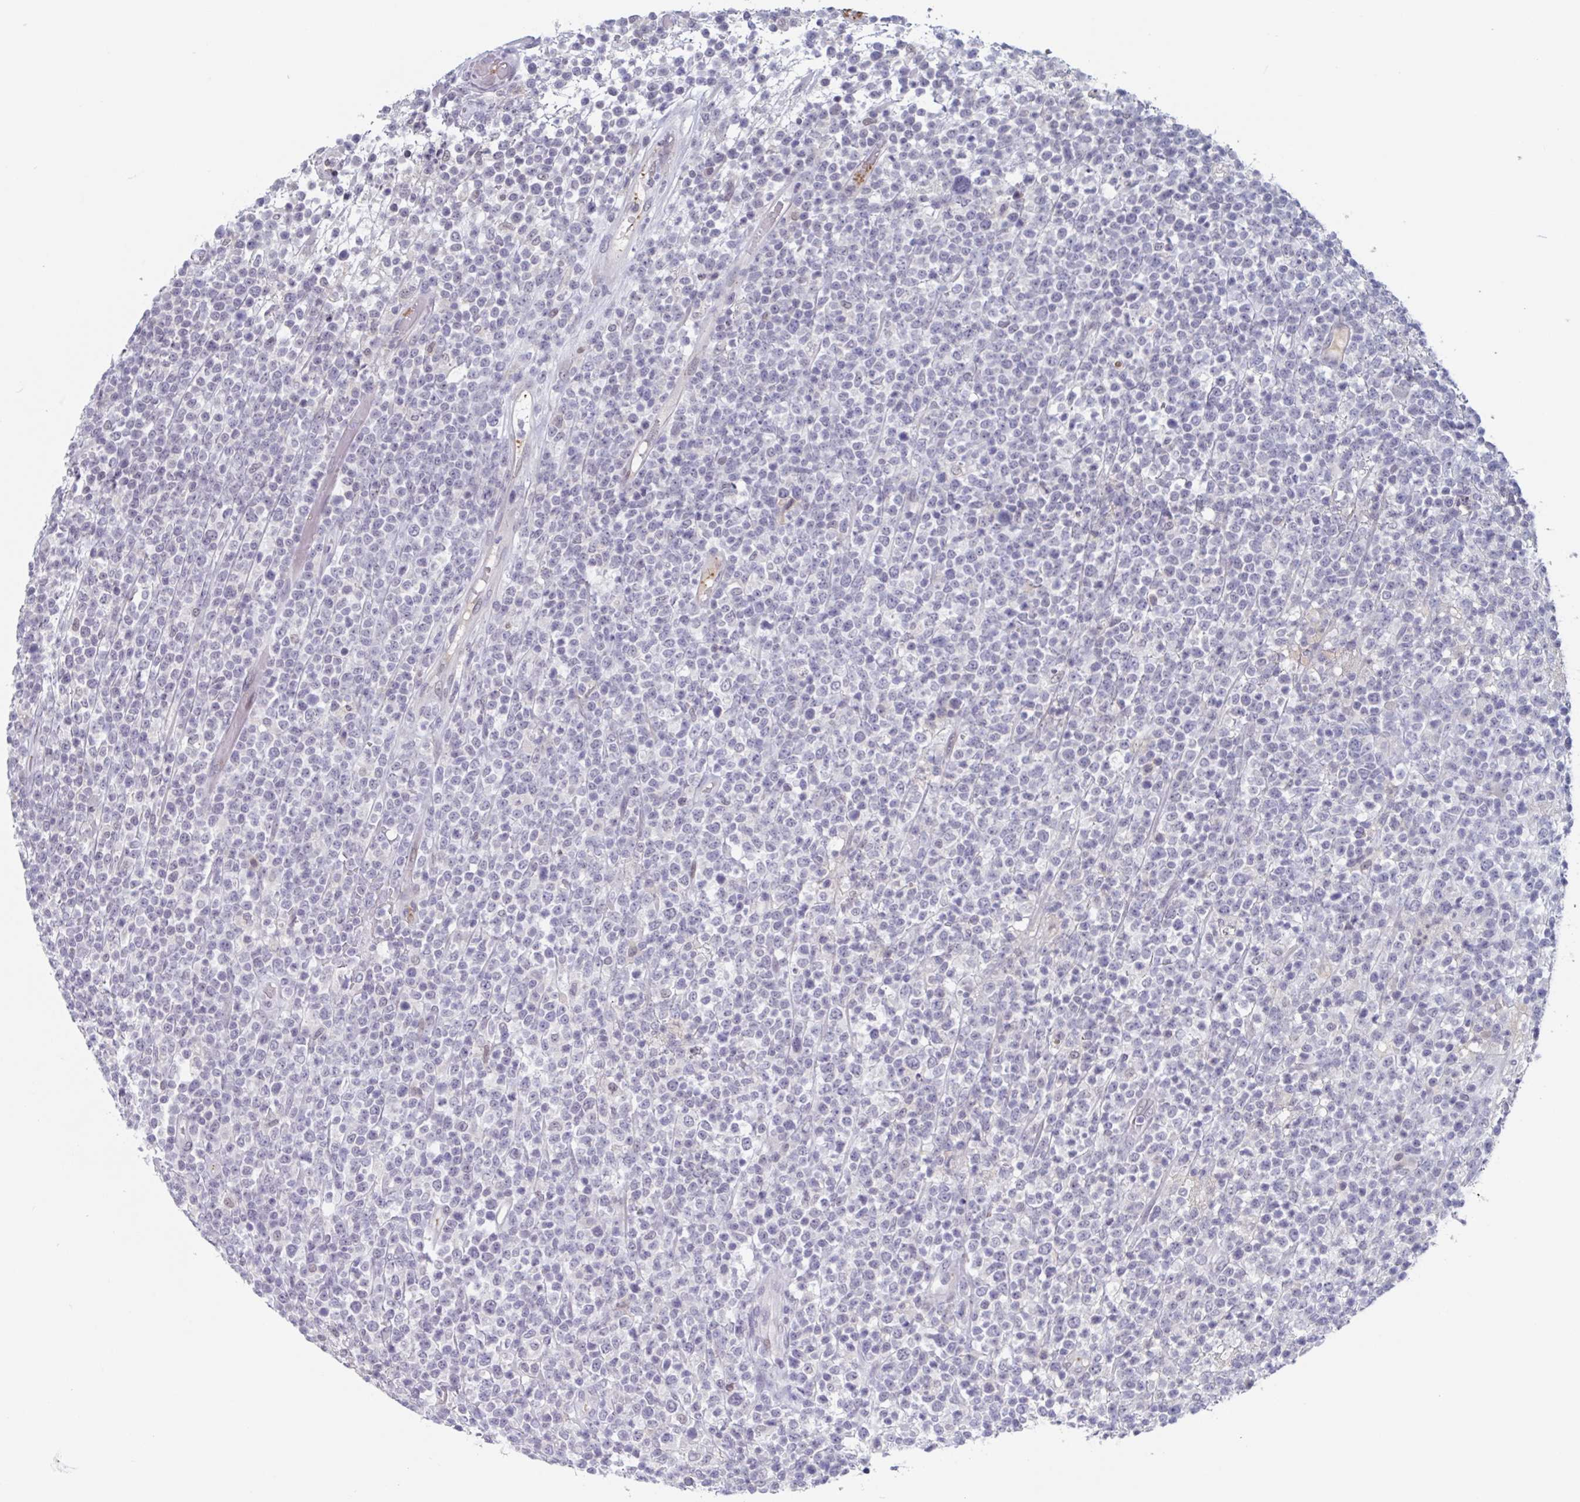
{"staining": {"intensity": "negative", "quantity": "none", "location": "none"}, "tissue": "lymphoma", "cell_type": "Tumor cells", "image_type": "cancer", "snomed": [{"axis": "morphology", "description": "Malignant lymphoma, non-Hodgkin's type, High grade"}, {"axis": "topography", "description": "Colon"}], "caption": "An image of human malignant lymphoma, non-Hodgkin's type (high-grade) is negative for staining in tumor cells.", "gene": "KDM4D", "patient": {"sex": "female", "age": 53}}